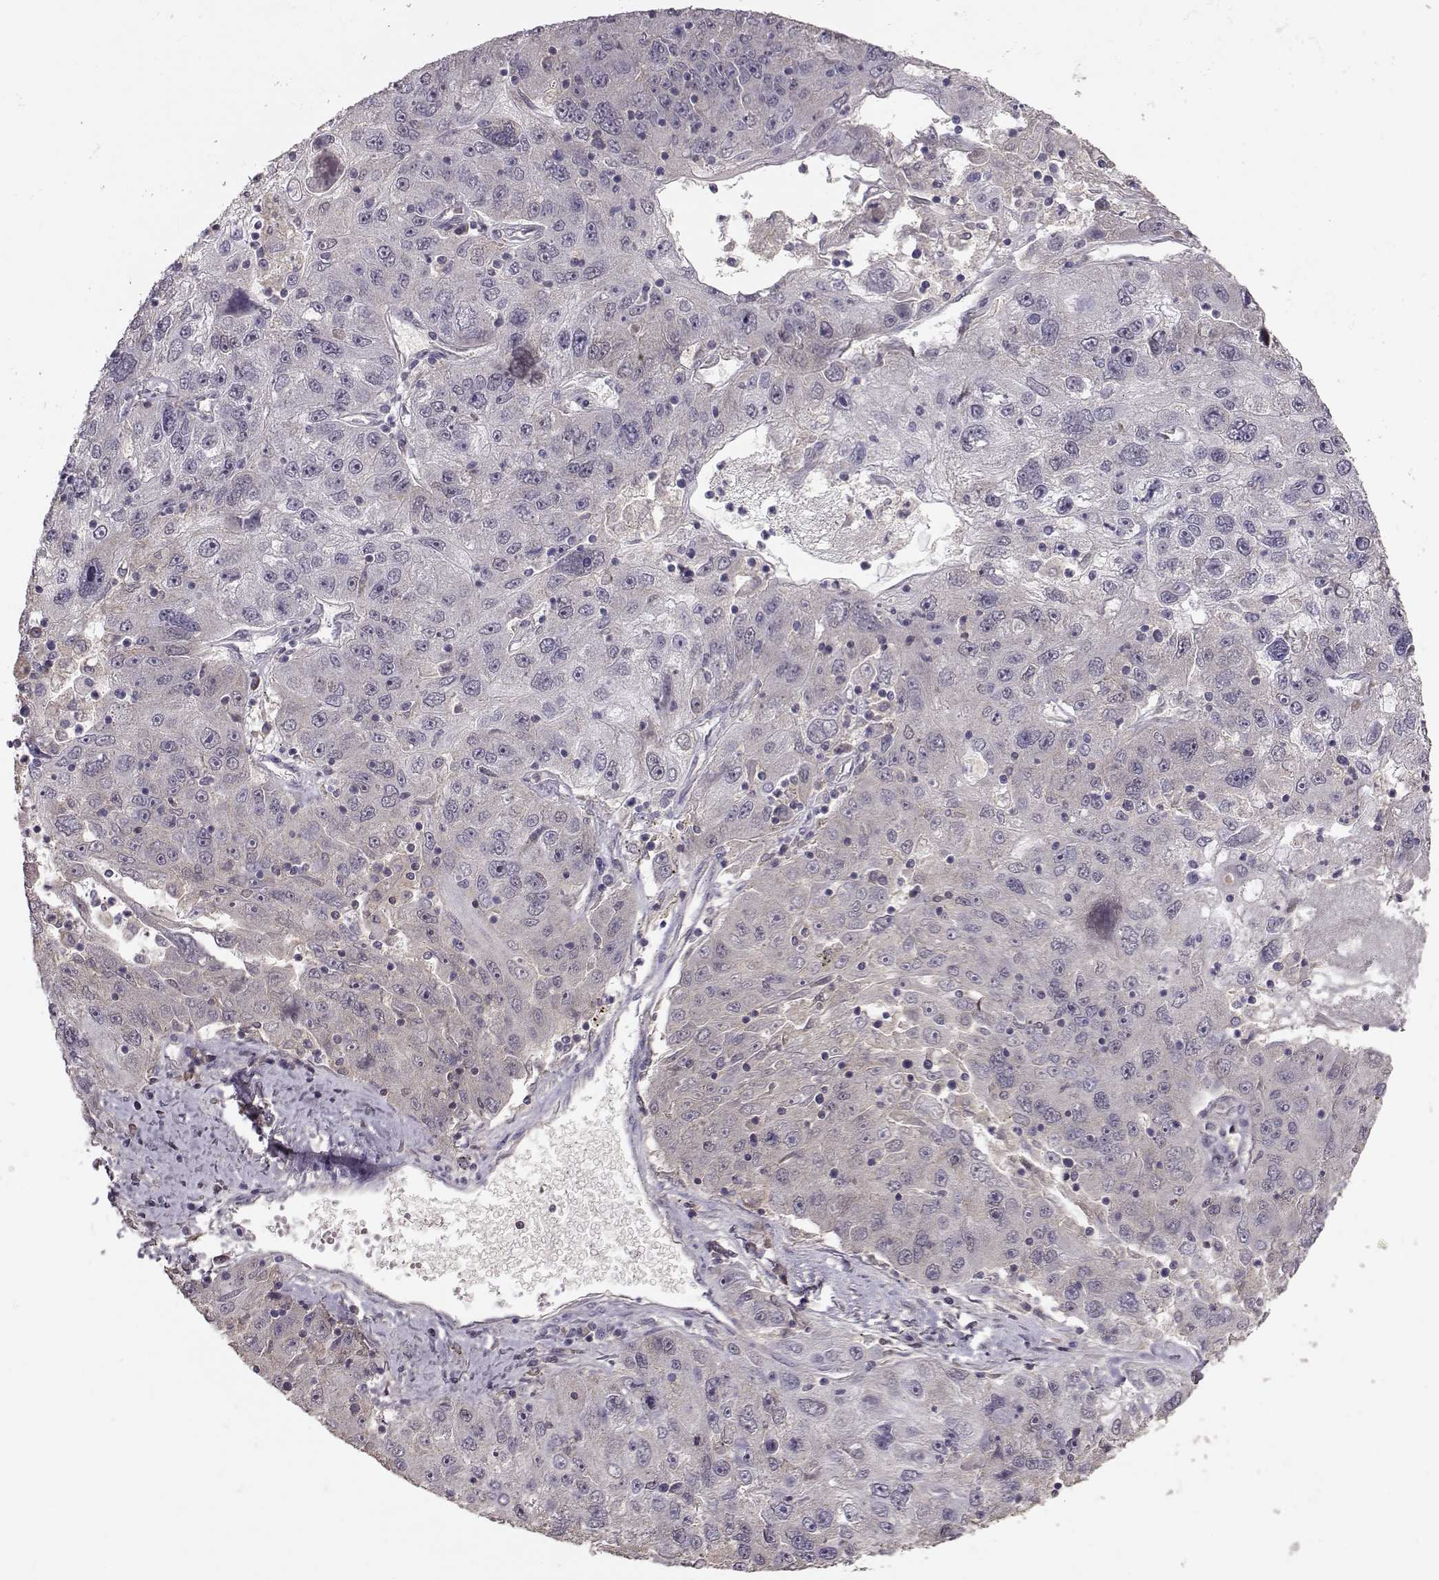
{"staining": {"intensity": "negative", "quantity": "none", "location": "none"}, "tissue": "stomach cancer", "cell_type": "Tumor cells", "image_type": "cancer", "snomed": [{"axis": "morphology", "description": "Adenocarcinoma, NOS"}, {"axis": "topography", "description": "Stomach"}], "caption": "Immunohistochemistry micrograph of stomach adenocarcinoma stained for a protein (brown), which demonstrates no positivity in tumor cells. (DAB immunohistochemistry (IHC) with hematoxylin counter stain).", "gene": "PMCH", "patient": {"sex": "male", "age": 56}}